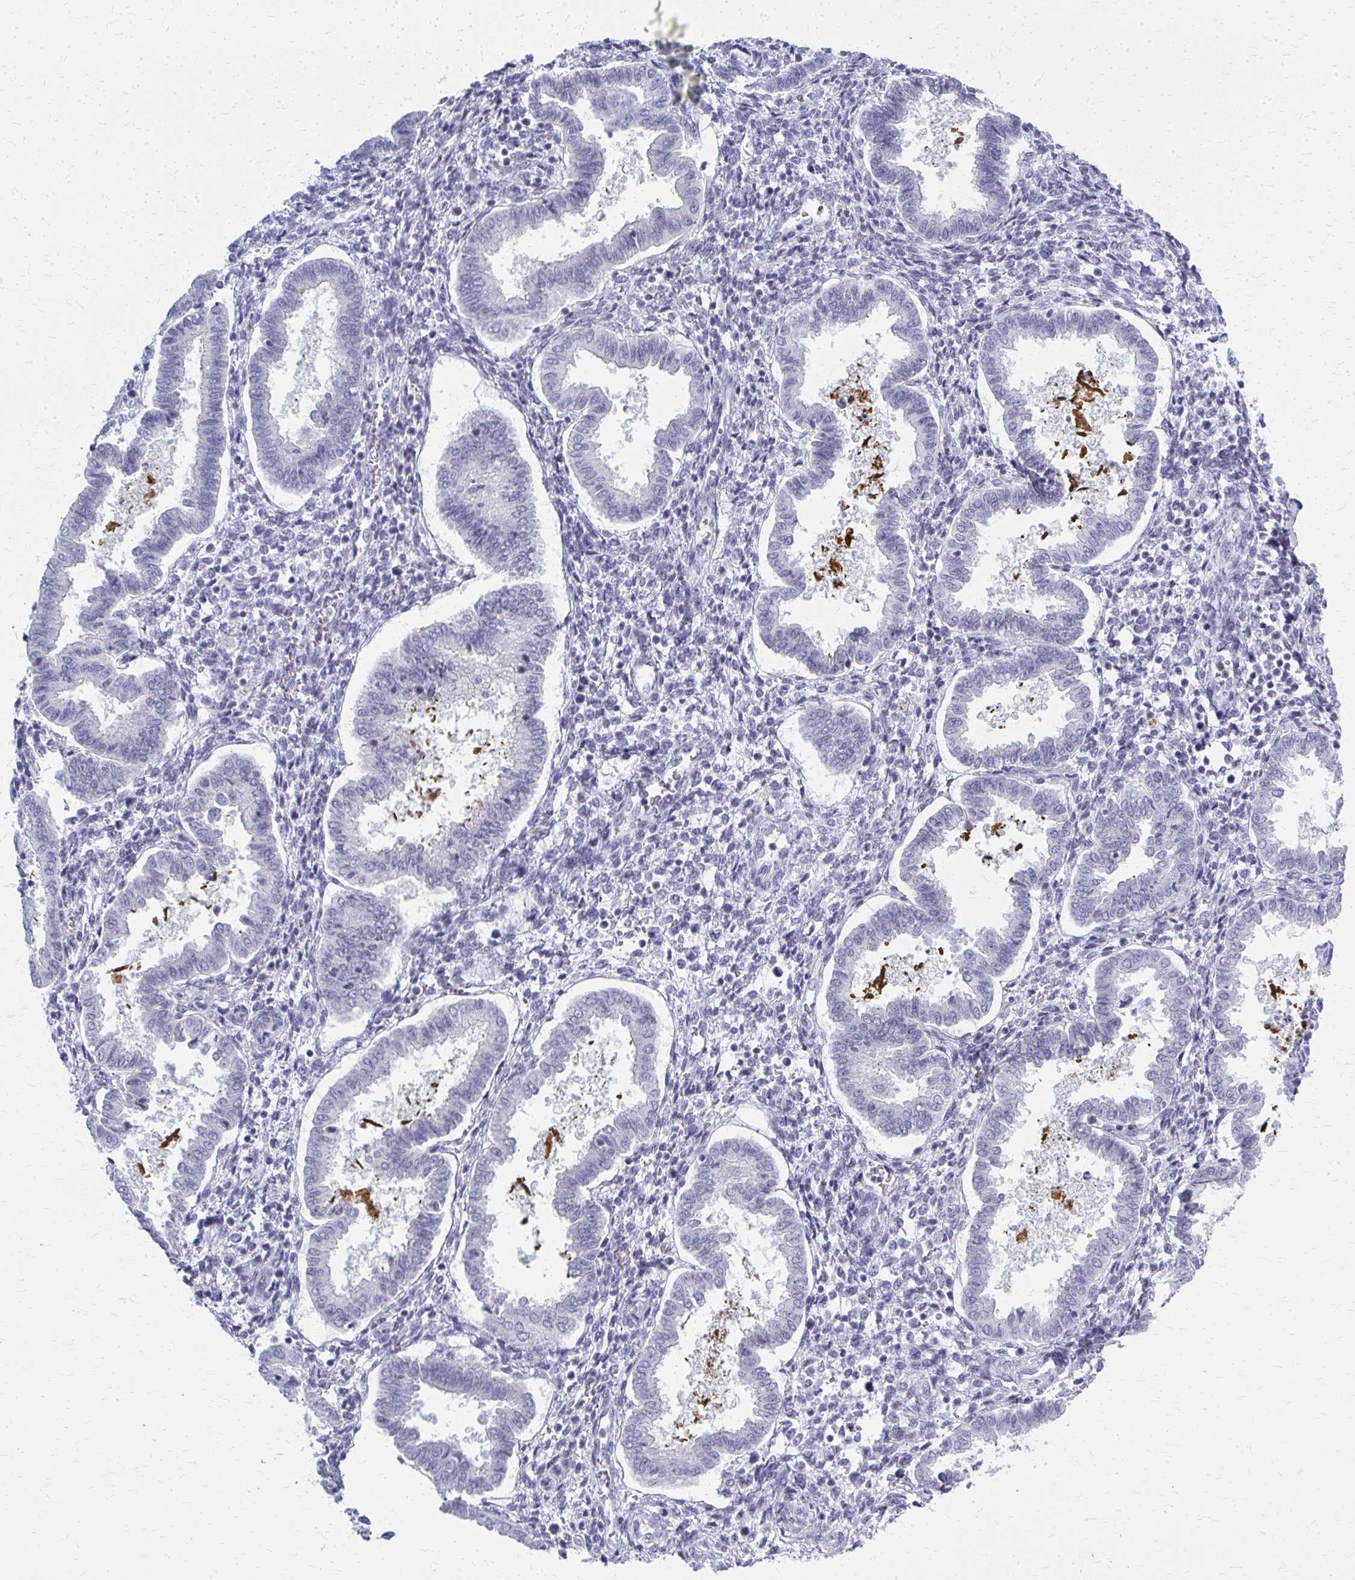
{"staining": {"intensity": "negative", "quantity": "none", "location": "none"}, "tissue": "endometrium", "cell_type": "Cells in endometrial stroma", "image_type": "normal", "snomed": [{"axis": "morphology", "description": "Normal tissue, NOS"}, {"axis": "topography", "description": "Endometrium"}], "caption": "A high-resolution micrograph shows immunohistochemistry (IHC) staining of benign endometrium, which demonstrates no significant expression in cells in endometrial stroma.", "gene": "CASQ2", "patient": {"sex": "female", "age": 24}}